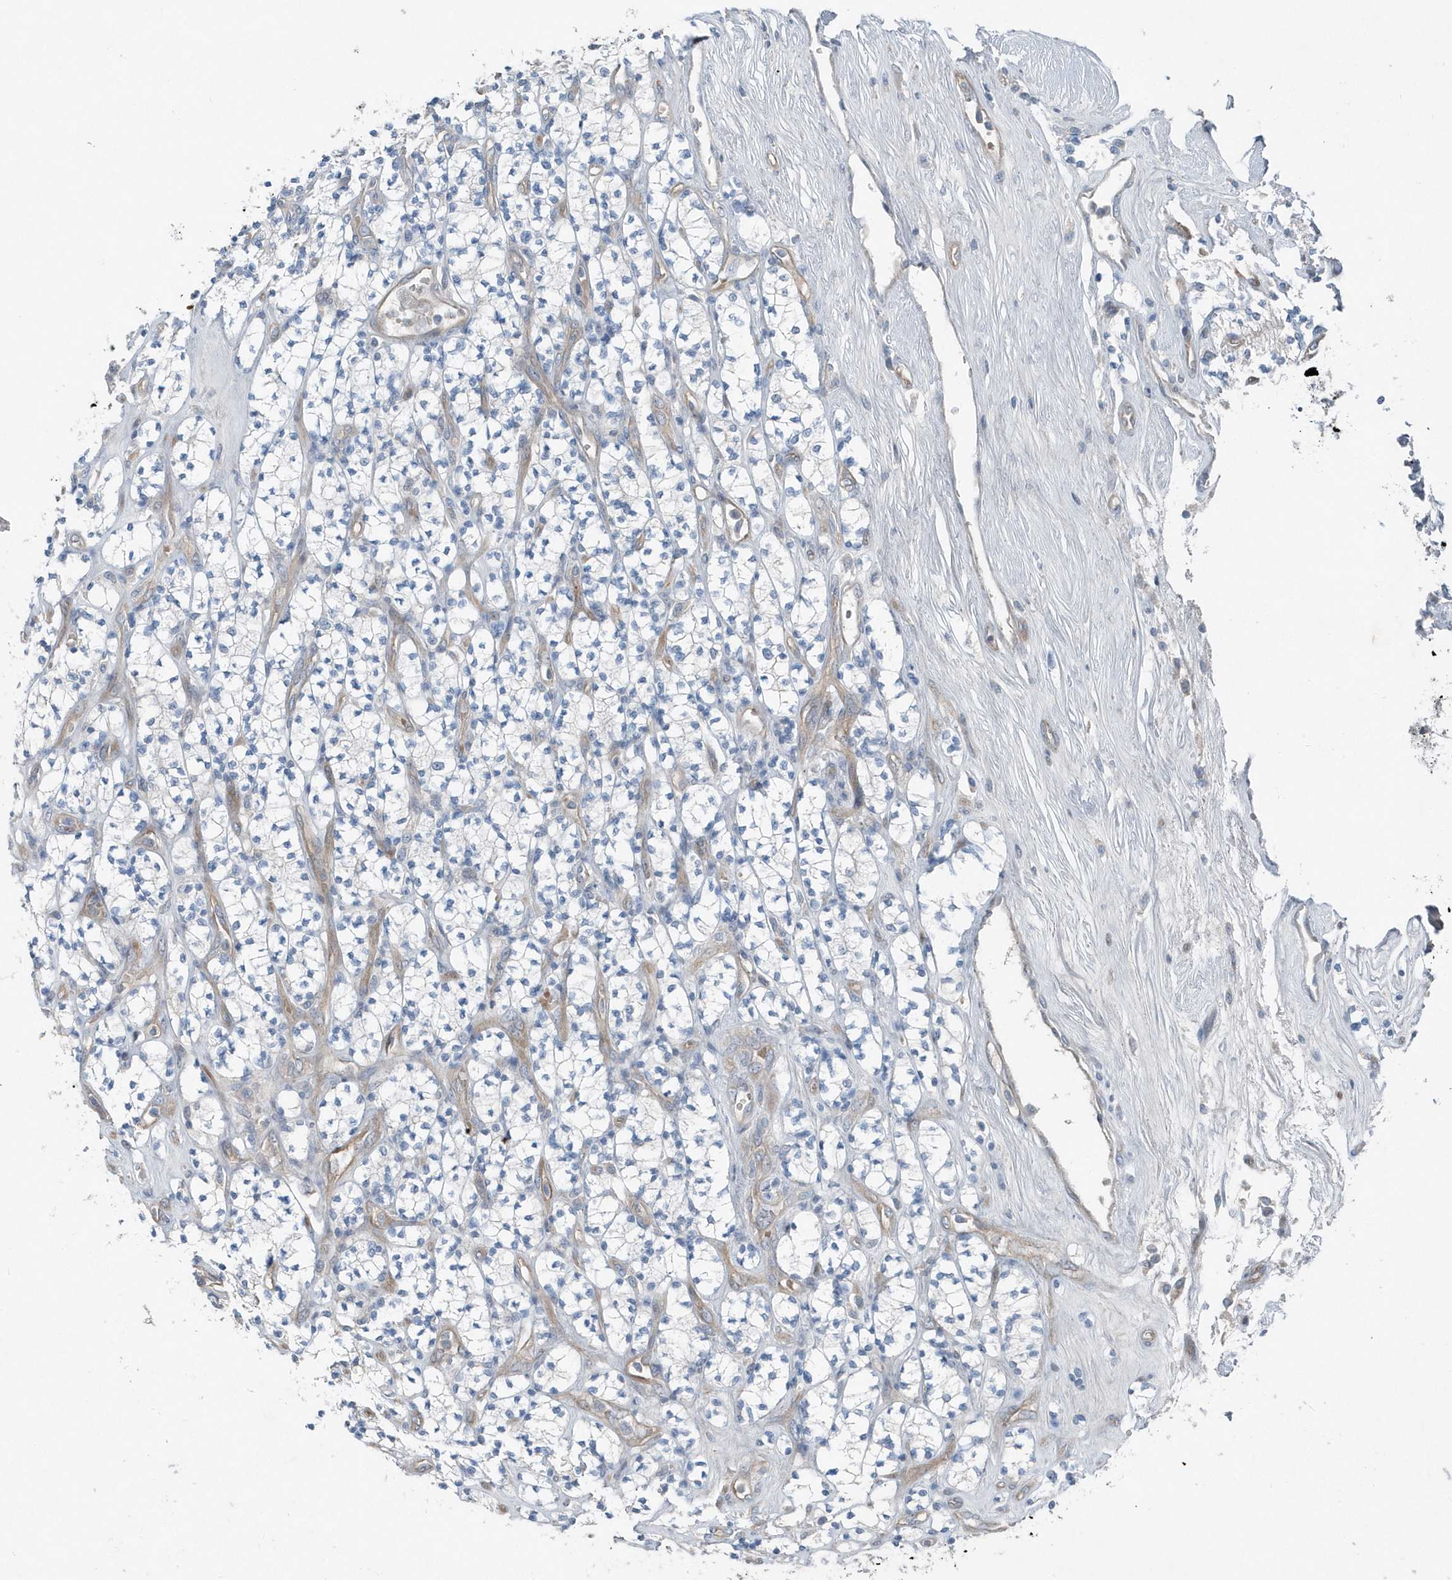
{"staining": {"intensity": "negative", "quantity": "none", "location": "none"}, "tissue": "renal cancer", "cell_type": "Tumor cells", "image_type": "cancer", "snomed": [{"axis": "morphology", "description": "Adenocarcinoma, NOS"}, {"axis": "topography", "description": "Kidney"}], "caption": "Adenocarcinoma (renal) was stained to show a protein in brown. There is no significant positivity in tumor cells. (Stains: DAB immunohistochemistry (IHC) with hematoxylin counter stain, Microscopy: brightfield microscopy at high magnification).", "gene": "MCC", "patient": {"sex": "male", "age": 77}}